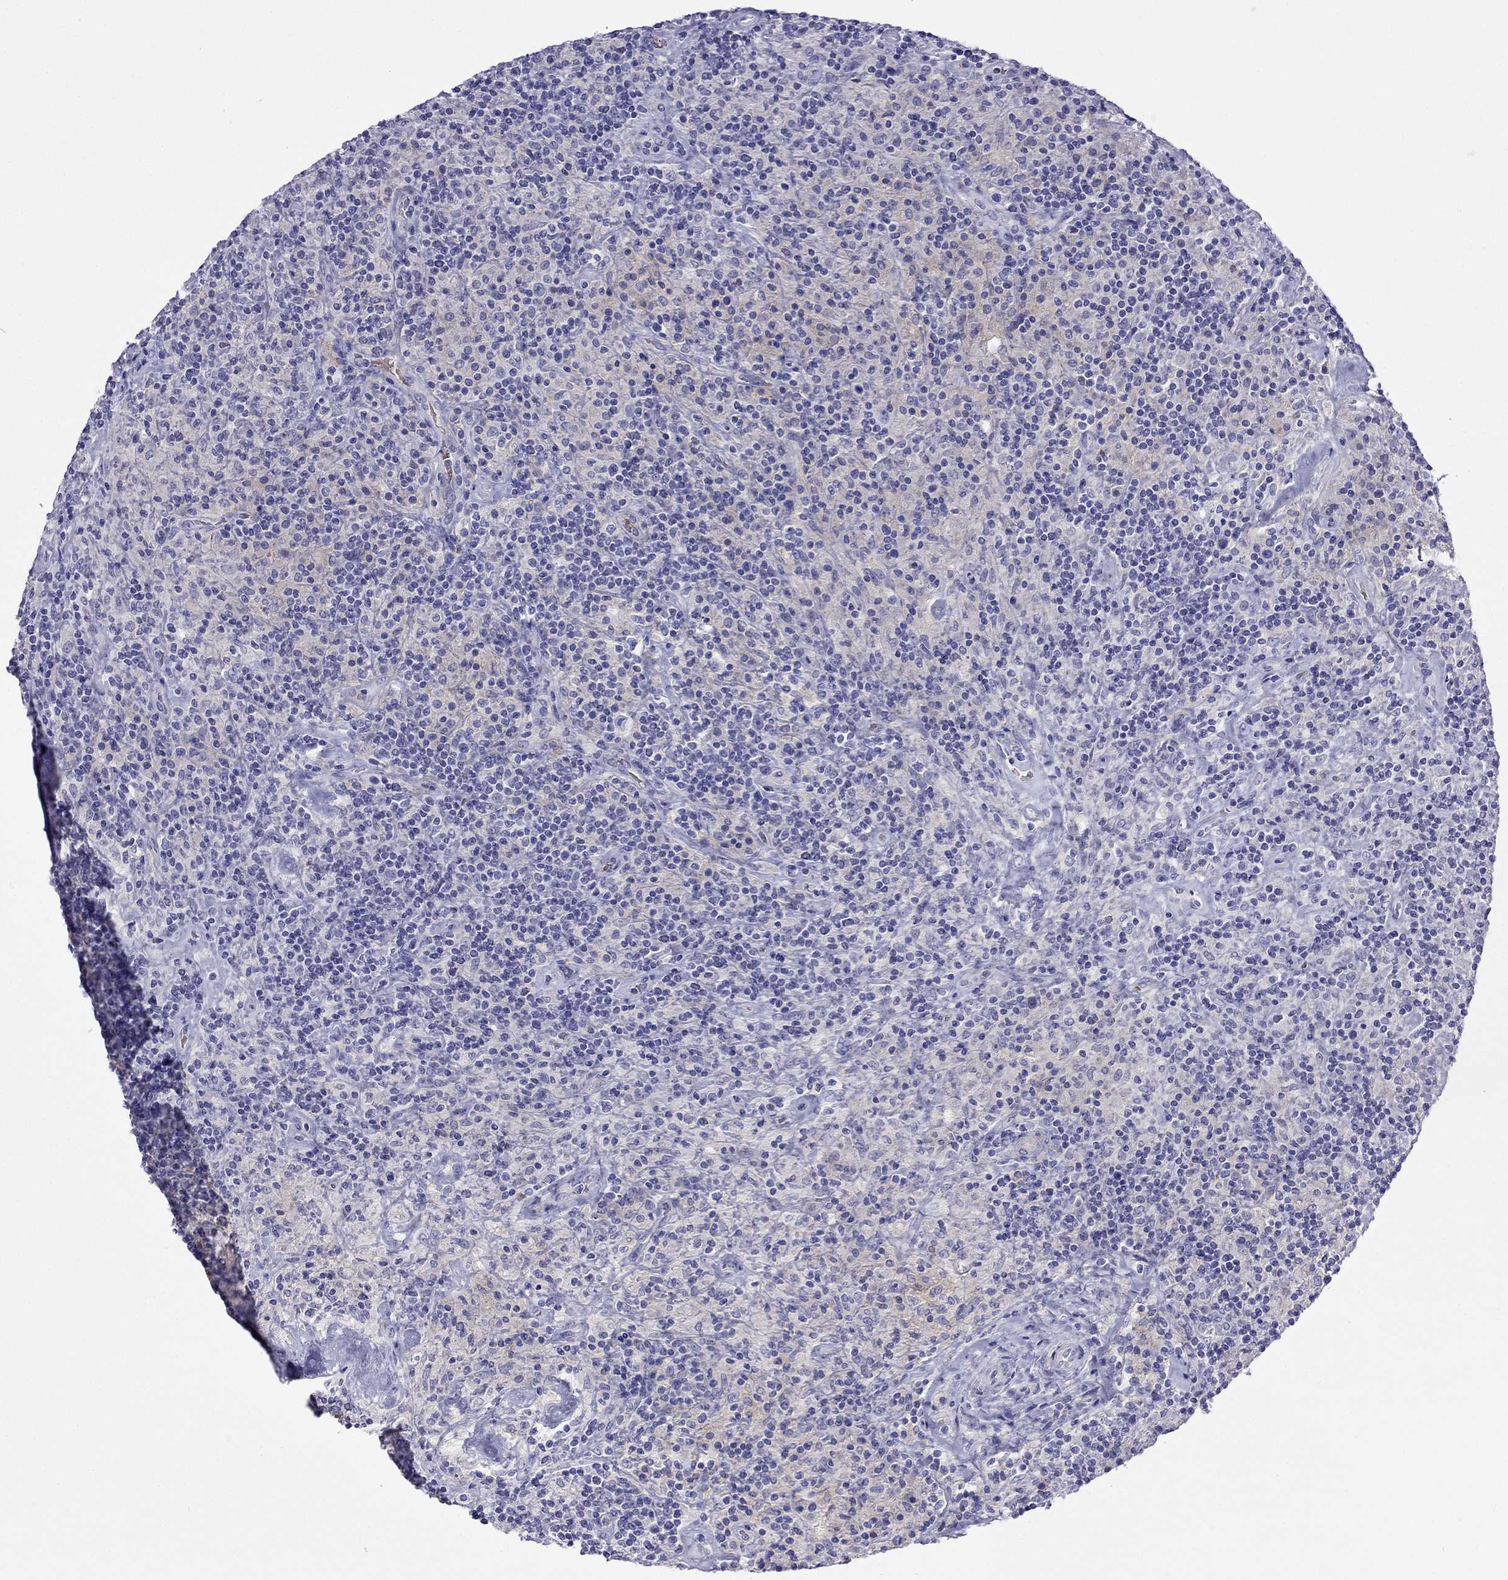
{"staining": {"intensity": "negative", "quantity": "none", "location": "none"}, "tissue": "lymphoma", "cell_type": "Tumor cells", "image_type": "cancer", "snomed": [{"axis": "morphology", "description": "Hodgkin's disease, NOS"}, {"axis": "topography", "description": "Lymph node"}], "caption": "A photomicrograph of human lymphoma is negative for staining in tumor cells.", "gene": "TDRD1", "patient": {"sex": "male", "age": 70}}